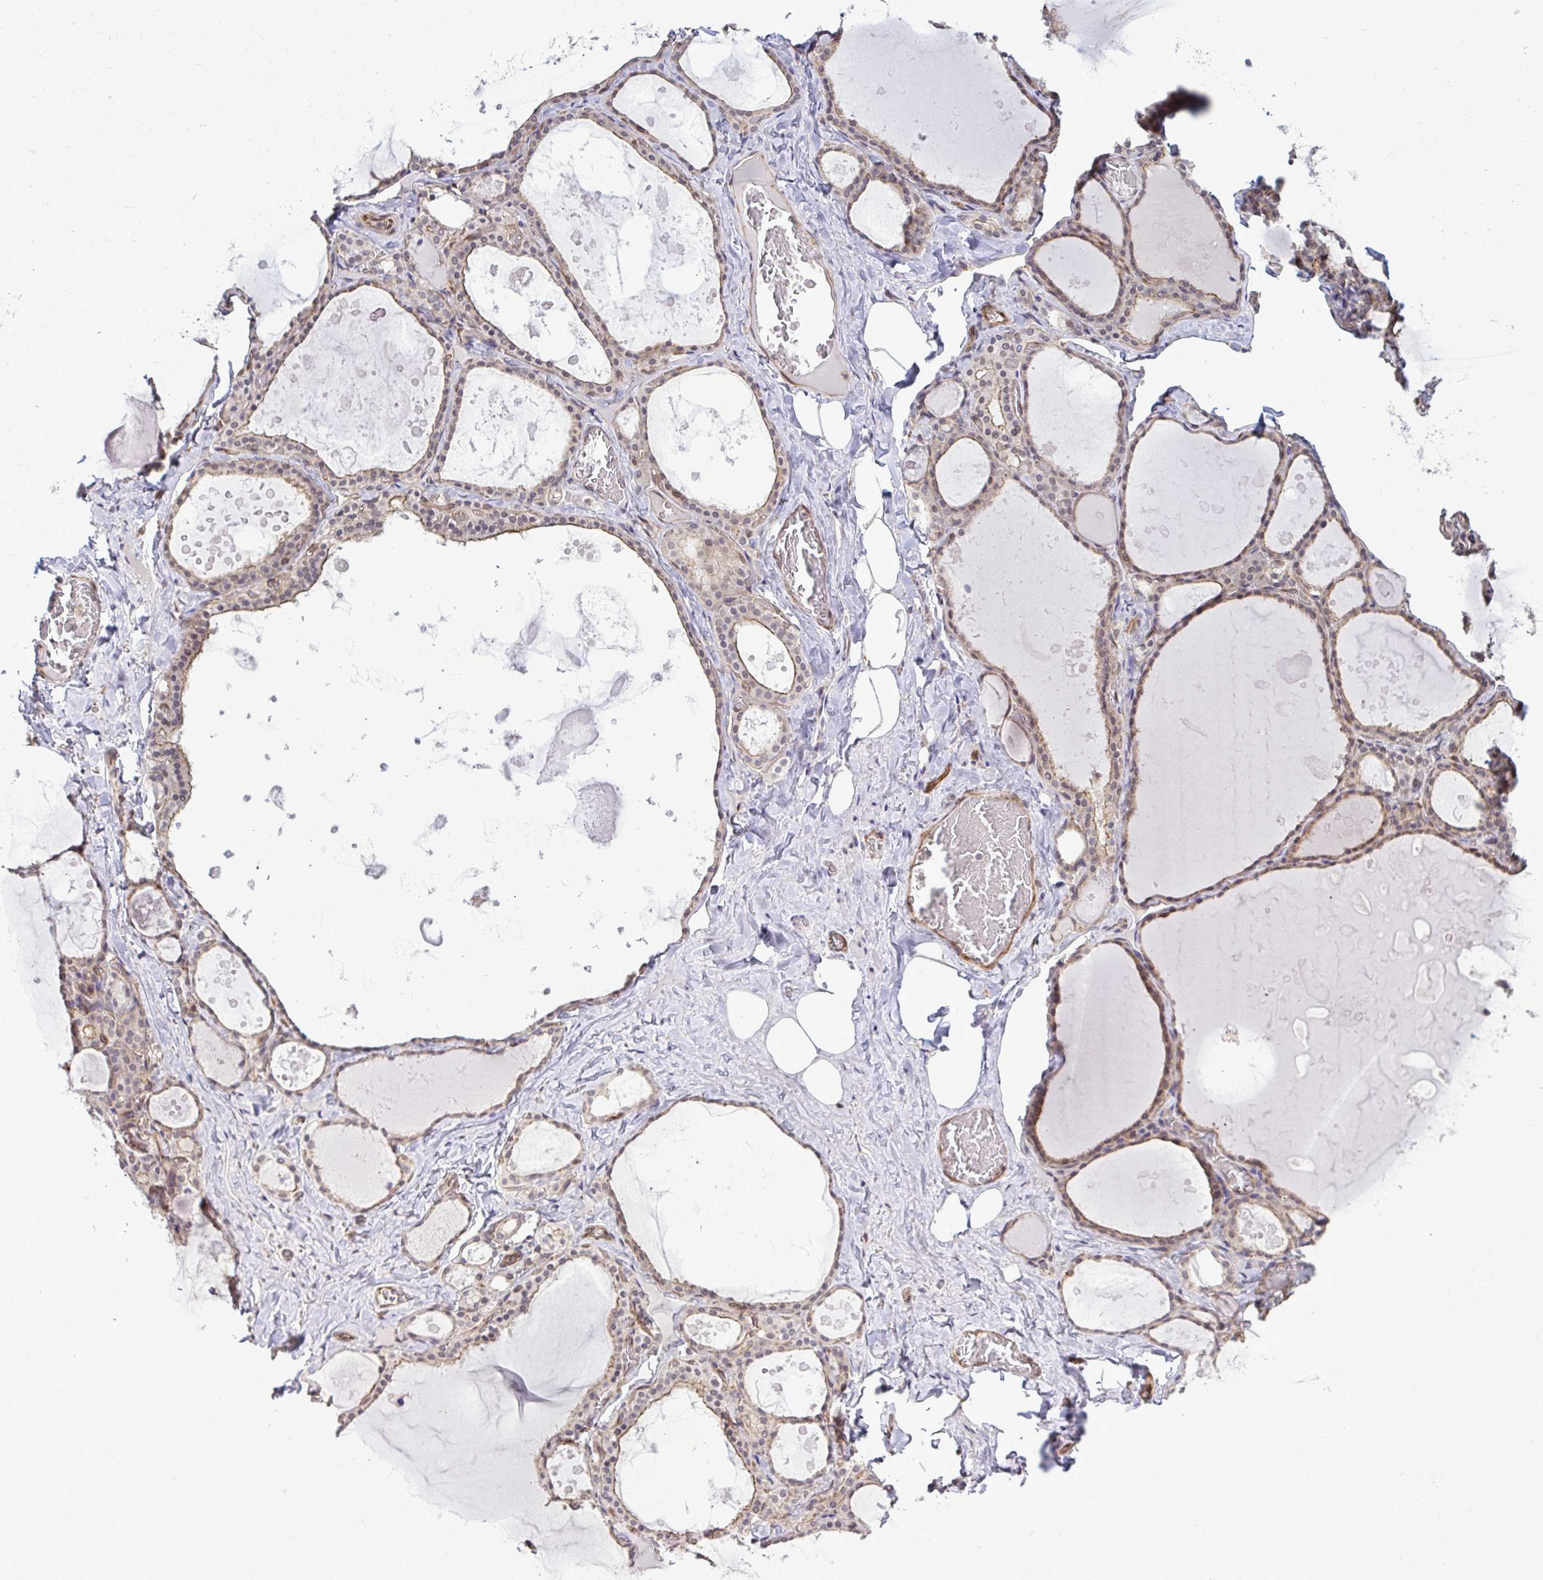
{"staining": {"intensity": "weak", "quantity": ">75%", "location": "cytoplasmic/membranous"}, "tissue": "thyroid gland", "cell_type": "Glandular cells", "image_type": "normal", "snomed": [{"axis": "morphology", "description": "Normal tissue, NOS"}, {"axis": "topography", "description": "Thyroid gland"}], "caption": "The photomicrograph exhibits immunohistochemical staining of normal thyroid gland. There is weak cytoplasmic/membranous expression is present in approximately >75% of glandular cells. The staining was performed using DAB (3,3'-diaminobenzidine), with brown indicating positive protein expression. Nuclei are stained blue with hematoxylin.", "gene": "FUT10", "patient": {"sex": "male", "age": 56}}